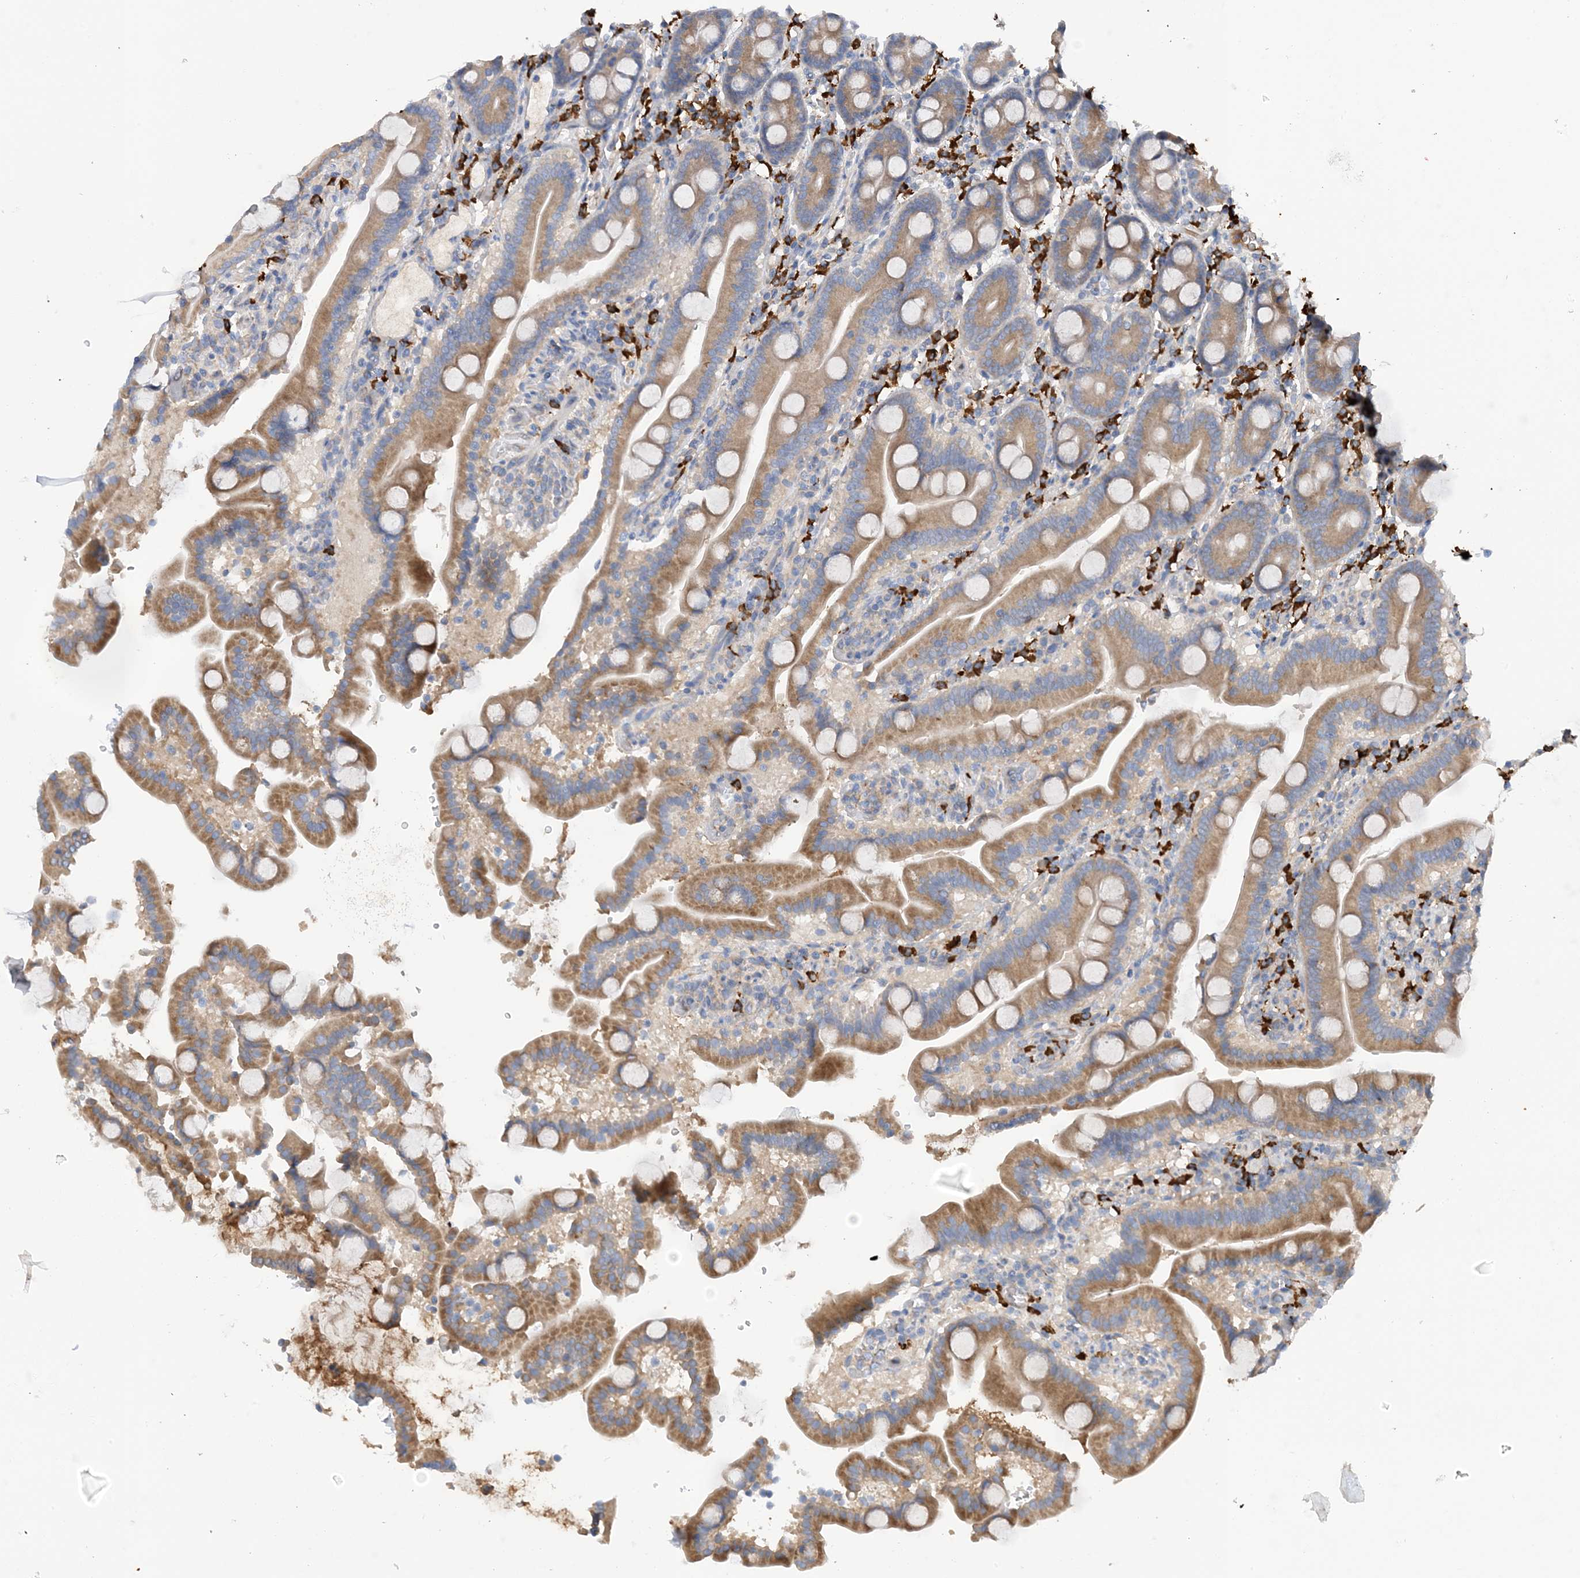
{"staining": {"intensity": "moderate", "quantity": ">75%", "location": "cytoplasmic/membranous"}, "tissue": "duodenum", "cell_type": "Glandular cells", "image_type": "normal", "snomed": [{"axis": "morphology", "description": "Normal tissue, NOS"}, {"axis": "topography", "description": "Duodenum"}], "caption": "Protein expression analysis of unremarkable human duodenum reveals moderate cytoplasmic/membranous expression in approximately >75% of glandular cells. (DAB (3,3'-diaminobenzidine) IHC with brightfield microscopy, high magnification).", "gene": "SLC5A11", "patient": {"sex": "male", "age": 55}}